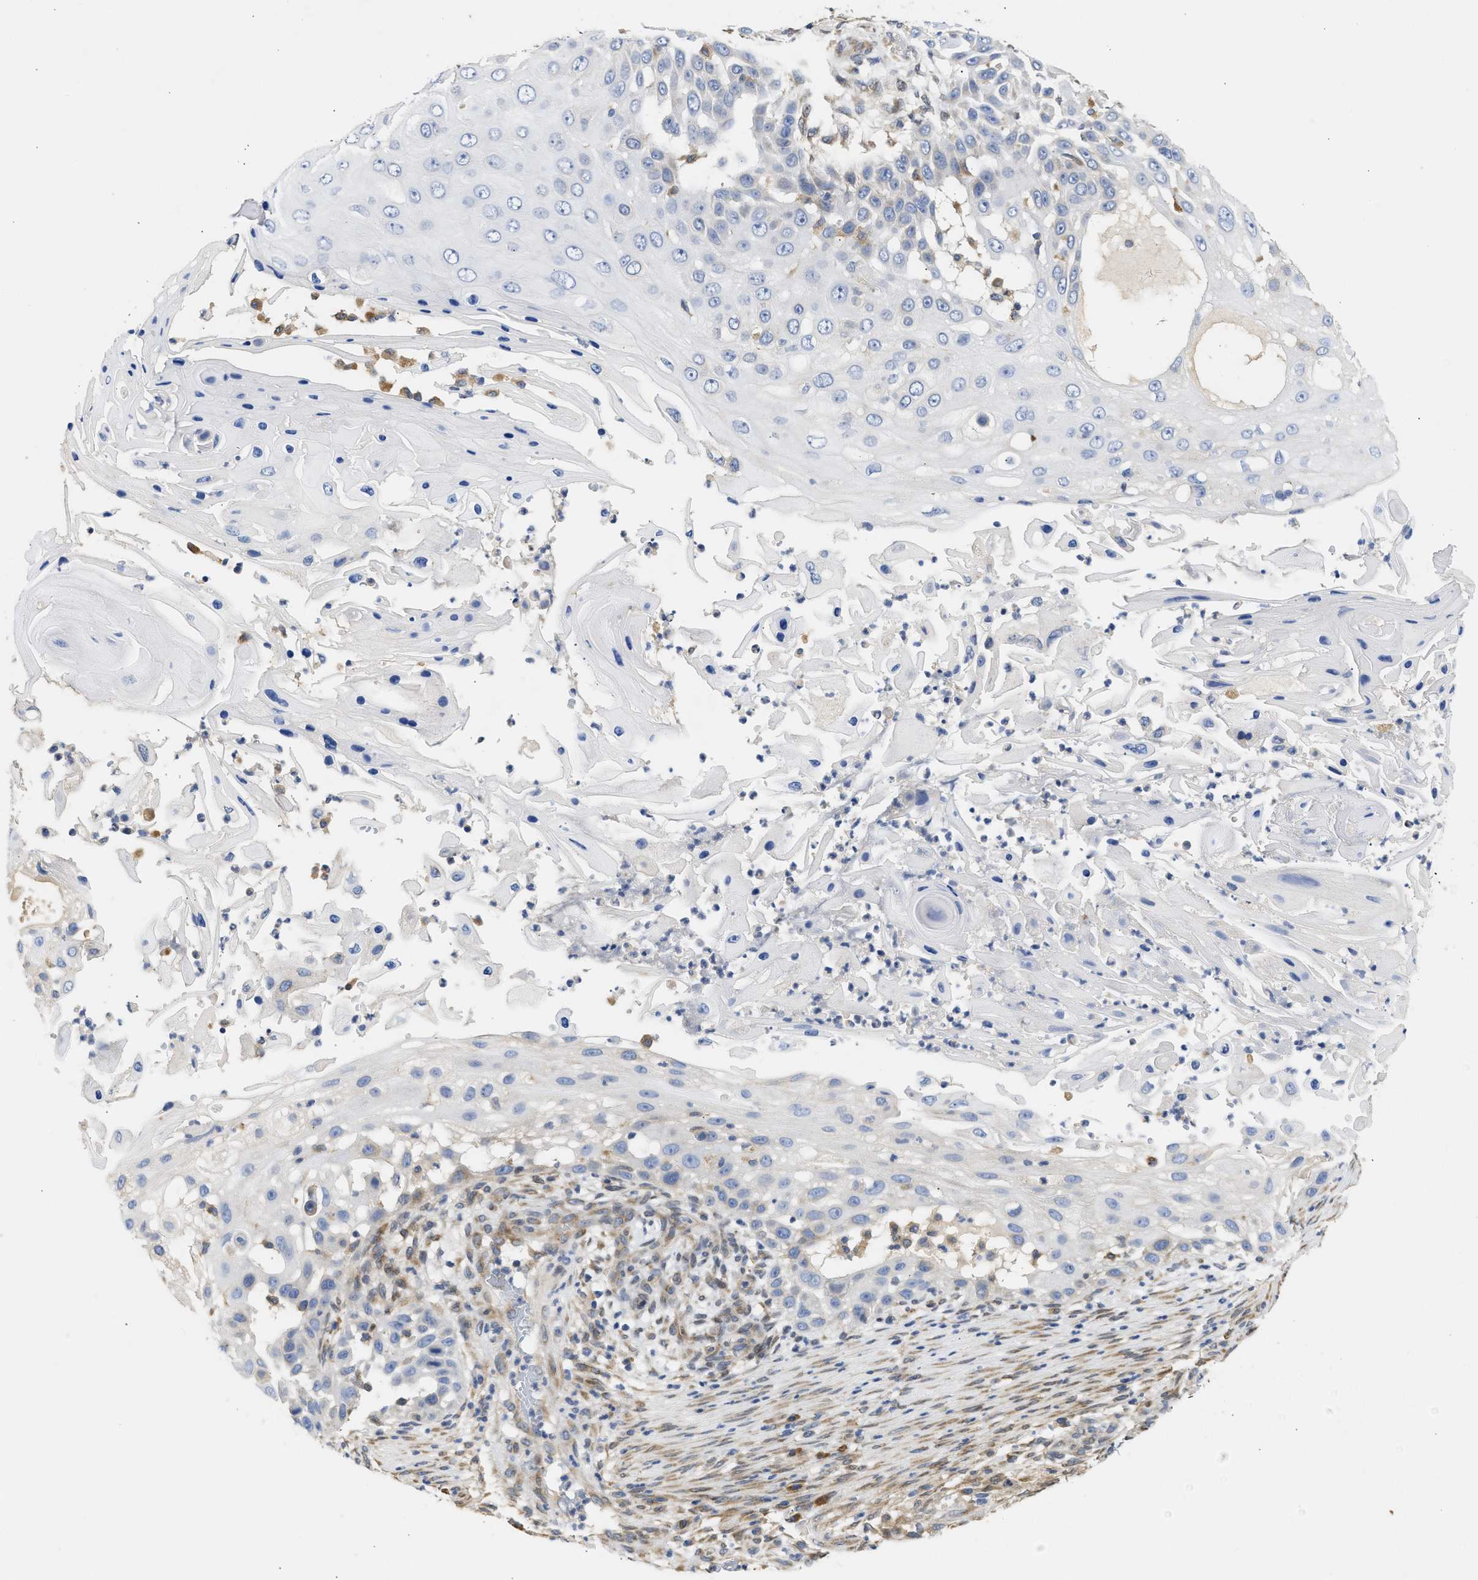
{"staining": {"intensity": "negative", "quantity": "none", "location": "none"}, "tissue": "skin cancer", "cell_type": "Tumor cells", "image_type": "cancer", "snomed": [{"axis": "morphology", "description": "Squamous cell carcinoma, NOS"}, {"axis": "topography", "description": "Skin"}], "caption": "Histopathology image shows no significant protein staining in tumor cells of skin cancer (squamous cell carcinoma). The staining is performed using DAB brown chromogen with nuclei counter-stained in using hematoxylin.", "gene": "TMED1", "patient": {"sex": "female", "age": 44}}